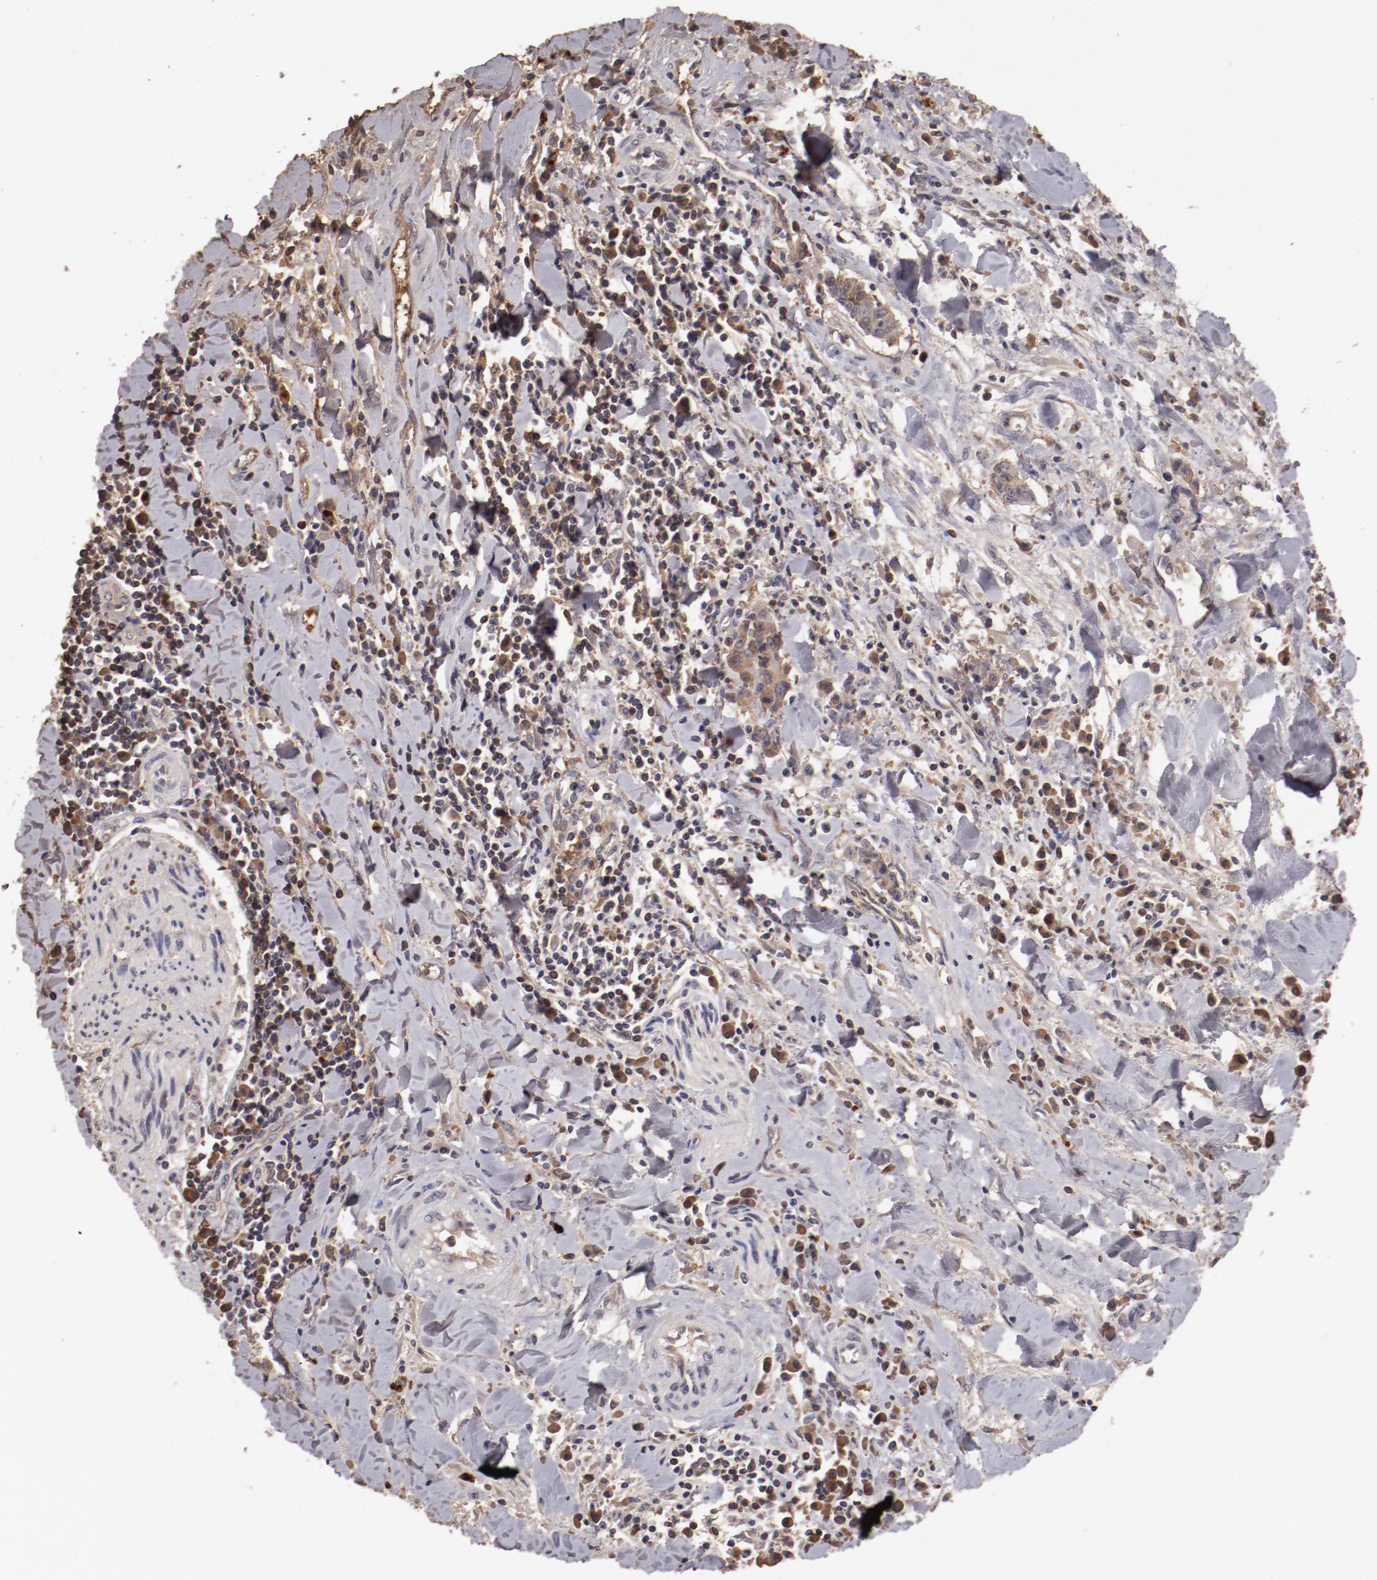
{"staining": {"intensity": "moderate", "quantity": ">75%", "location": "cytoplasmic/membranous"}, "tissue": "liver cancer", "cell_type": "Tumor cells", "image_type": "cancer", "snomed": [{"axis": "morphology", "description": "Cholangiocarcinoma"}, {"axis": "topography", "description": "Liver"}], "caption": "This micrograph reveals liver cancer stained with immunohistochemistry to label a protein in brown. The cytoplasmic/membranous of tumor cells show moderate positivity for the protein. Nuclei are counter-stained blue.", "gene": "CP", "patient": {"sex": "male", "age": 57}}